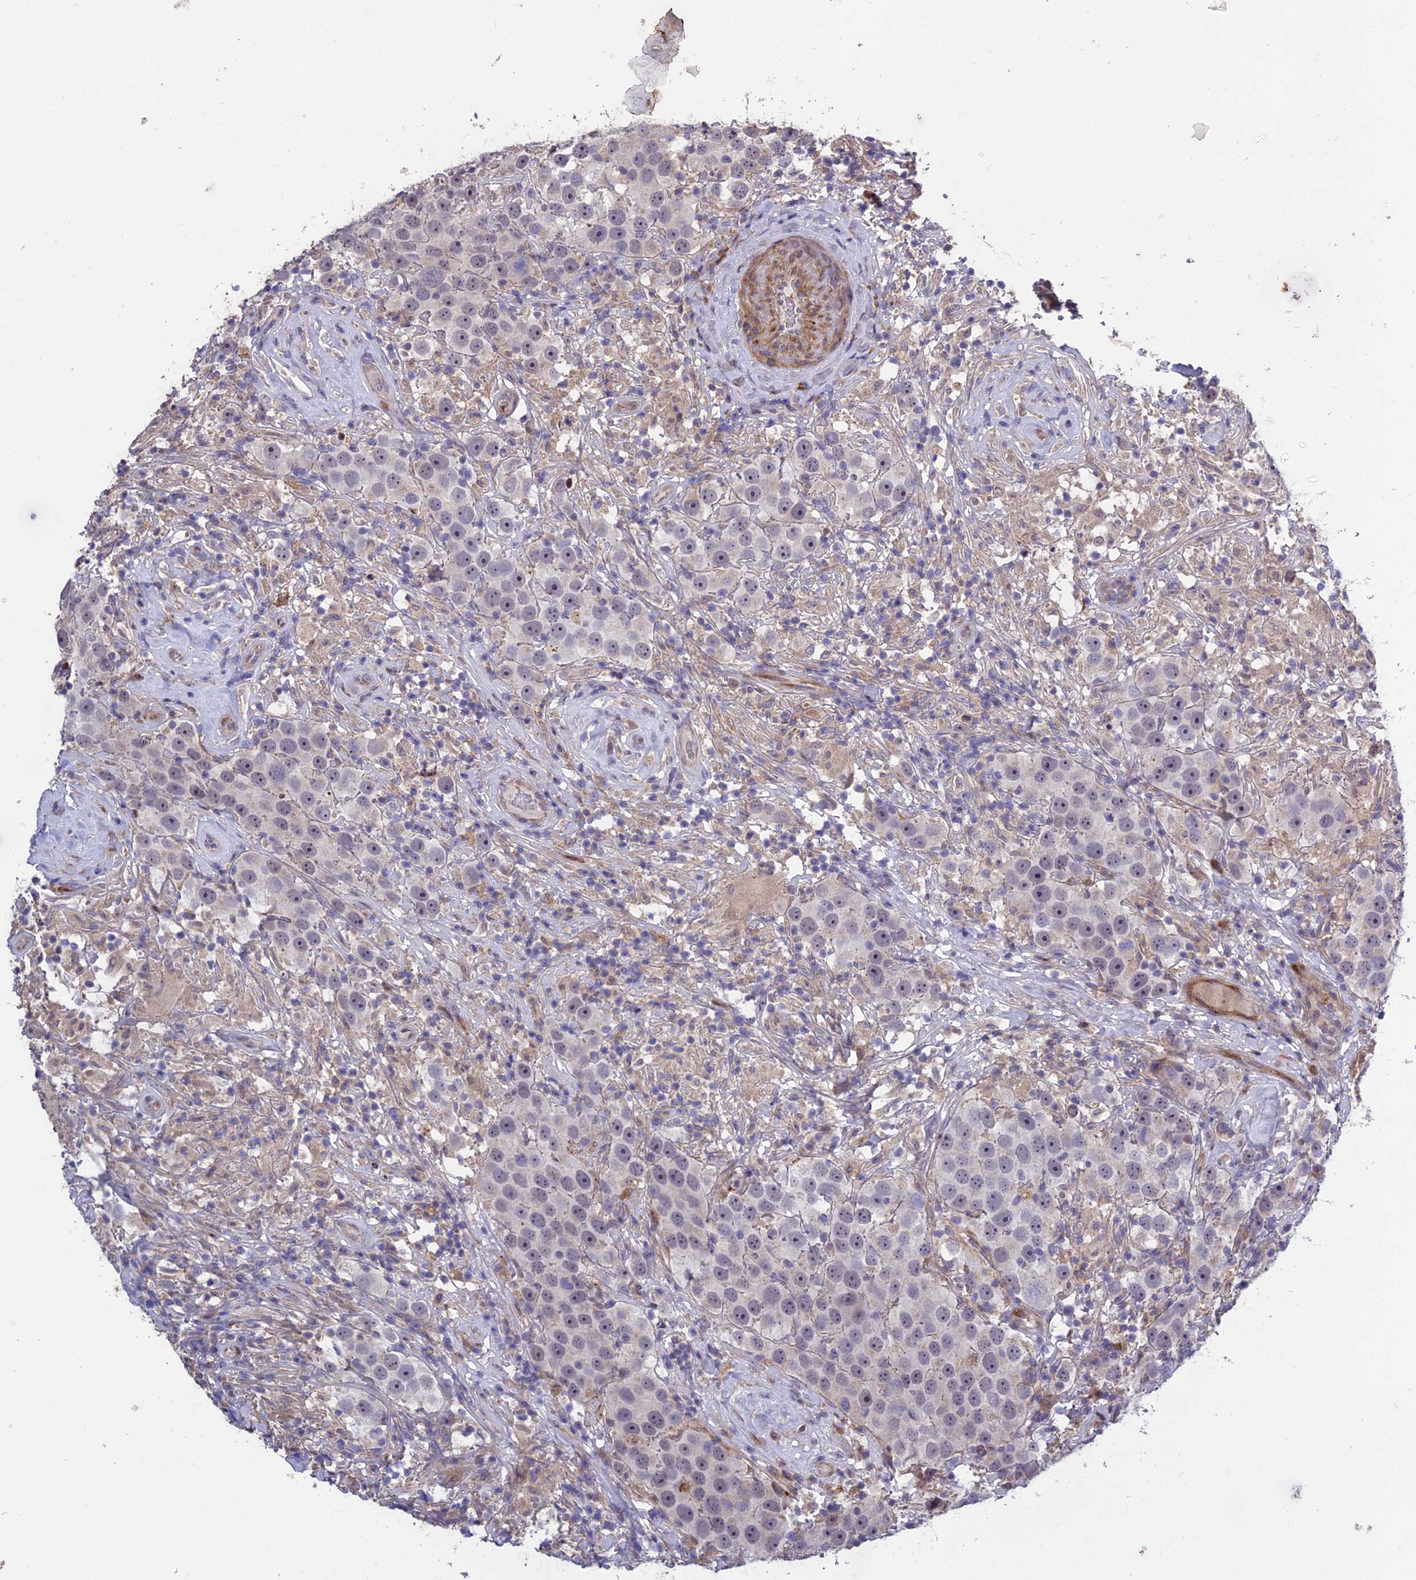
{"staining": {"intensity": "negative", "quantity": "none", "location": "none"}, "tissue": "testis cancer", "cell_type": "Tumor cells", "image_type": "cancer", "snomed": [{"axis": "morphology", "description": "Seminoma, NOS"}, {"axis": "topography", "description": "Testis"}], "caption": "Testis cancer (seminoma) was stained to show a protein in brown. There is no significant positivity in tumor cells.", "gene": "SPG21", "patient": {"sex": "male", "age": 49}}